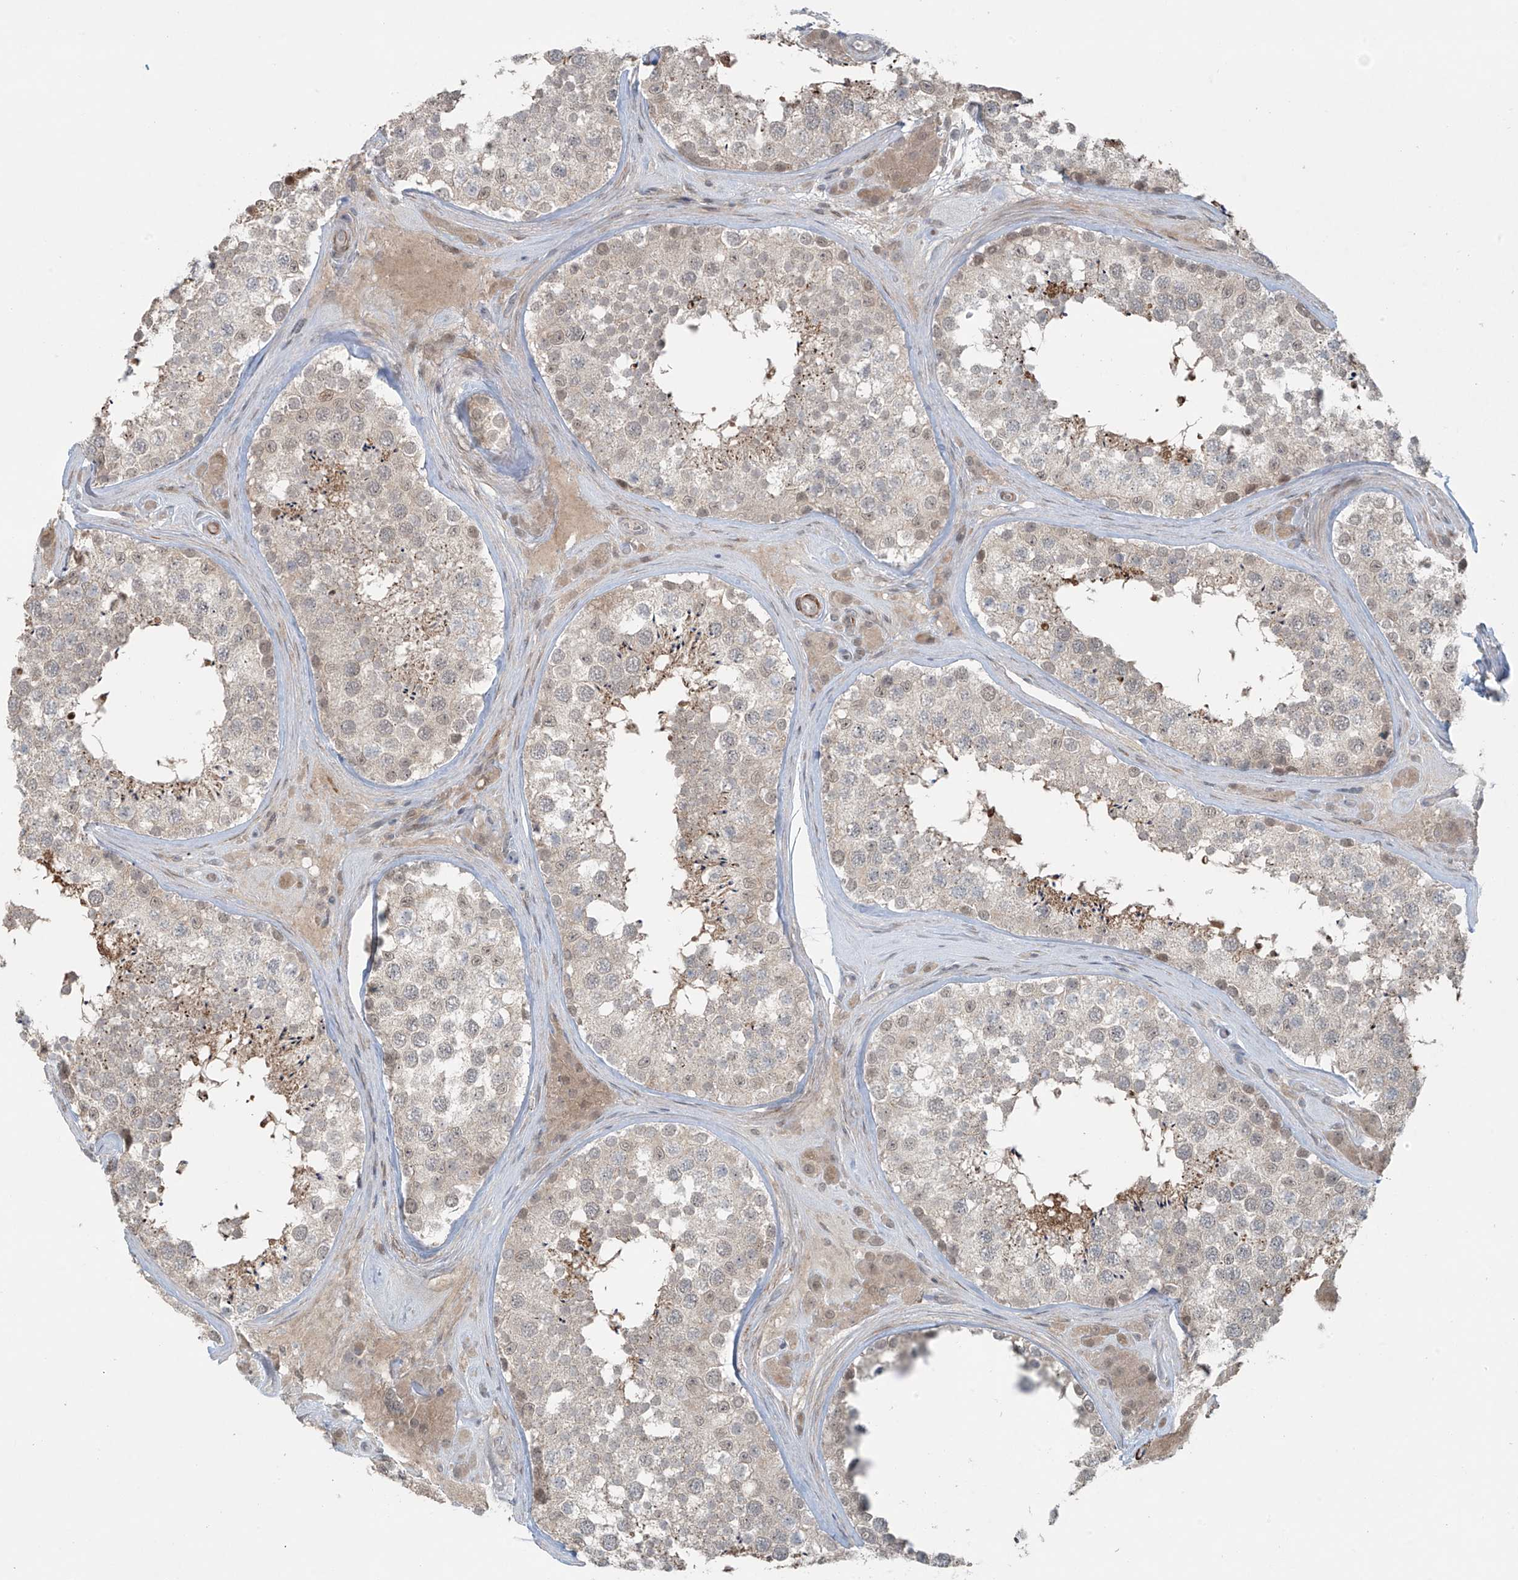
{"staining": {"intensity": "weak", "quantity": "<25%", "location": "cytoplasmic/membranous"}, "tissue": "testis", "cell_type": "Cells in seminiferous ducts", "image_type": "normal", "snomed": [{"axis": "morphology", "description": "Normal tissue, NOS"}, {"axis": "topography", "description": "Testis"}], "caption": "Immunohistochemistry of benign testis shows no staining in cells in seminiferous ducts. (Brightfield microscopy of DAB (3,3'-diaminobenzidine) immunohistochemistry (IHC) at high magnification).", "gene": "RASGEF1A", "patient": {"sex": "male", "age": 46}}